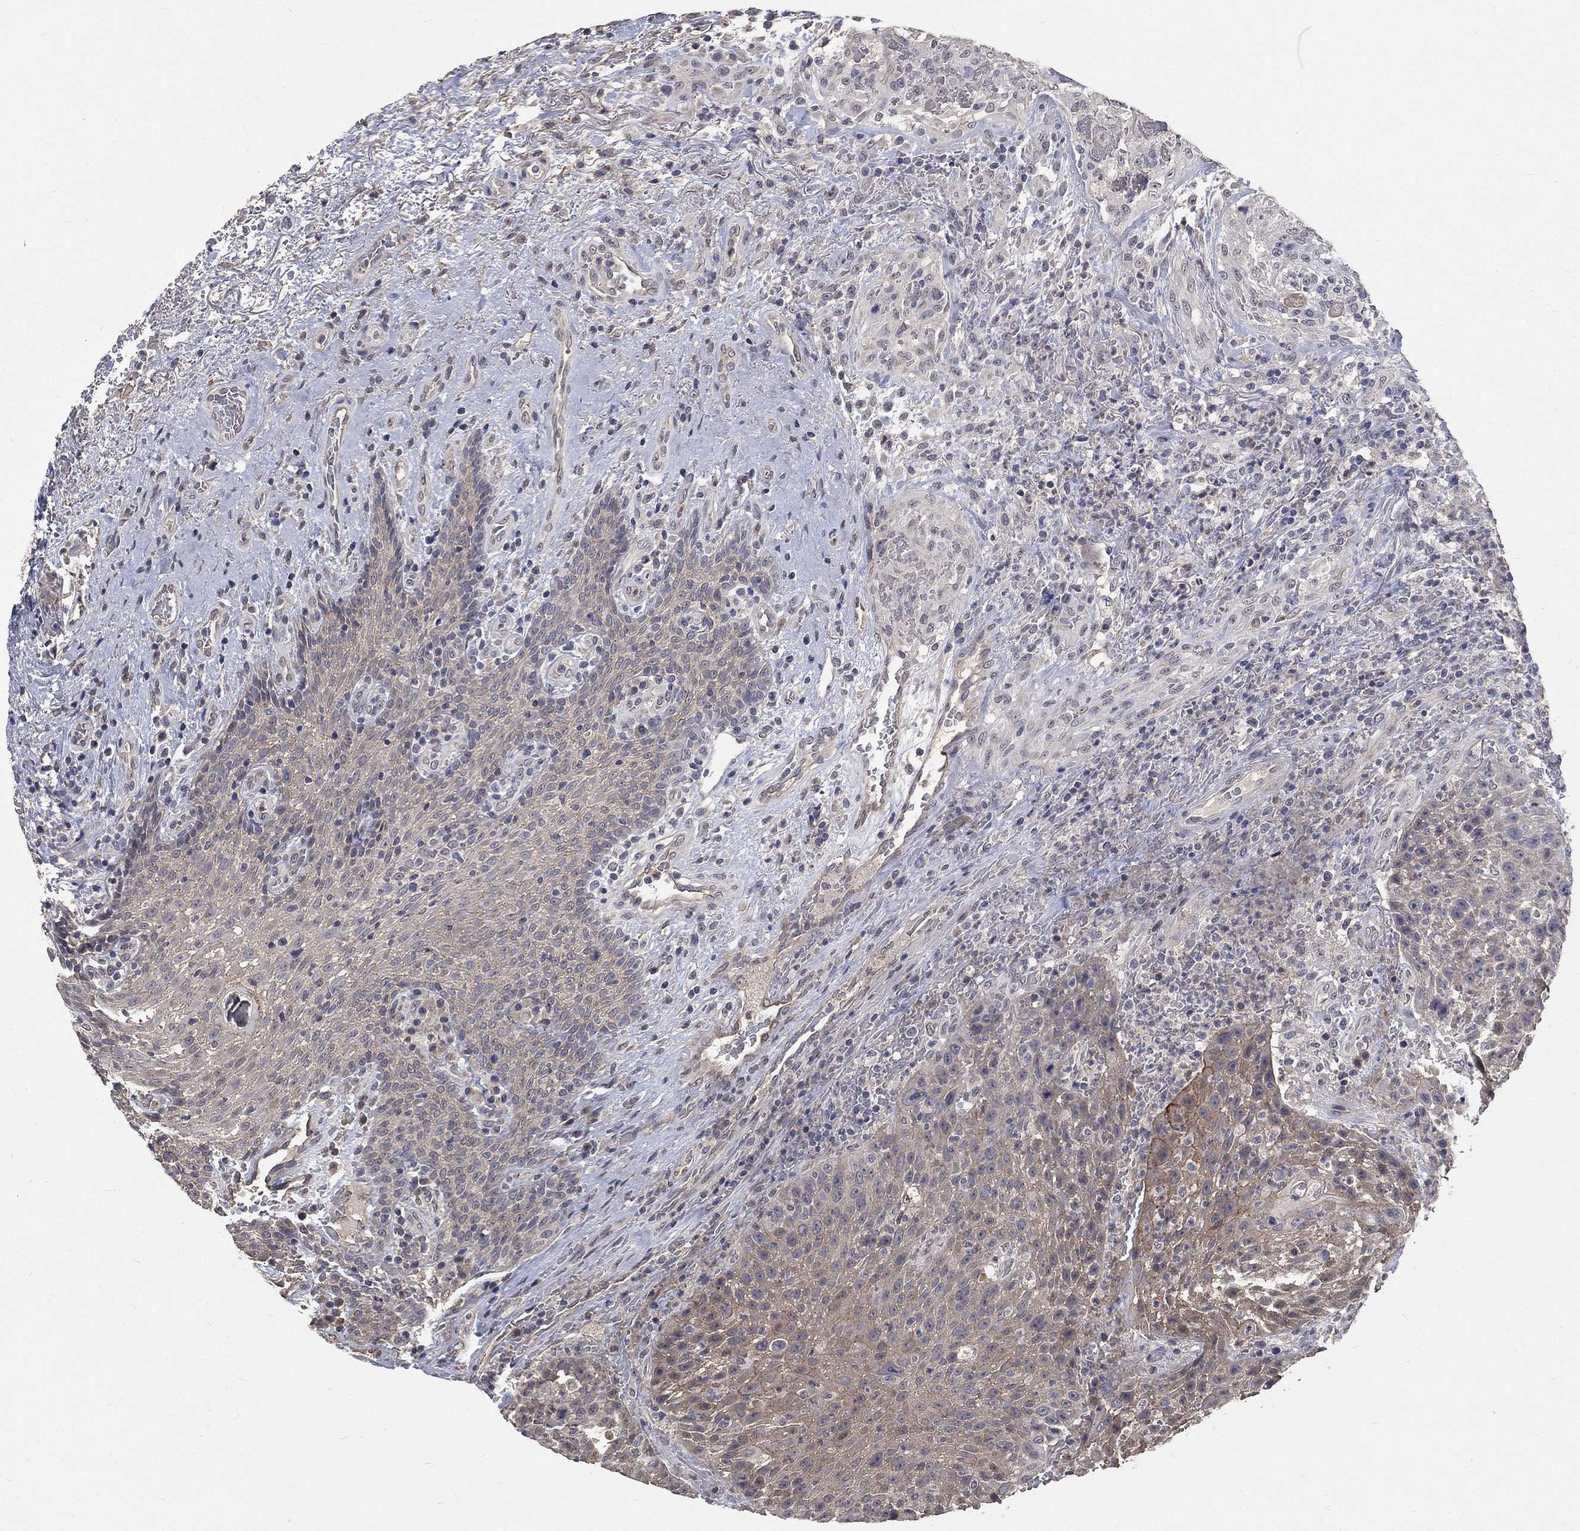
{"staining": {"intensity": "weak", "quantity": "25%-75%", "location": "cytoplasmic/membranous"}, "tissue": "head and neck cancer", "cell_type": "Tumor cells", "image_type": "cancer", "snomed": [{"axis": "morphology", "description": "Squamous cell carcinoma, NOS"}, {"axis": "topography", "description": "Head-Neck"}], "caption": "Head and neck cancer stained for a protein (brown) reveals weak cytoplasmic/membranous positive positivity in approximately 25%-75% of tumor cells.", "gene": "CHST5", "patient": {"sex": "male", "age": 69}}